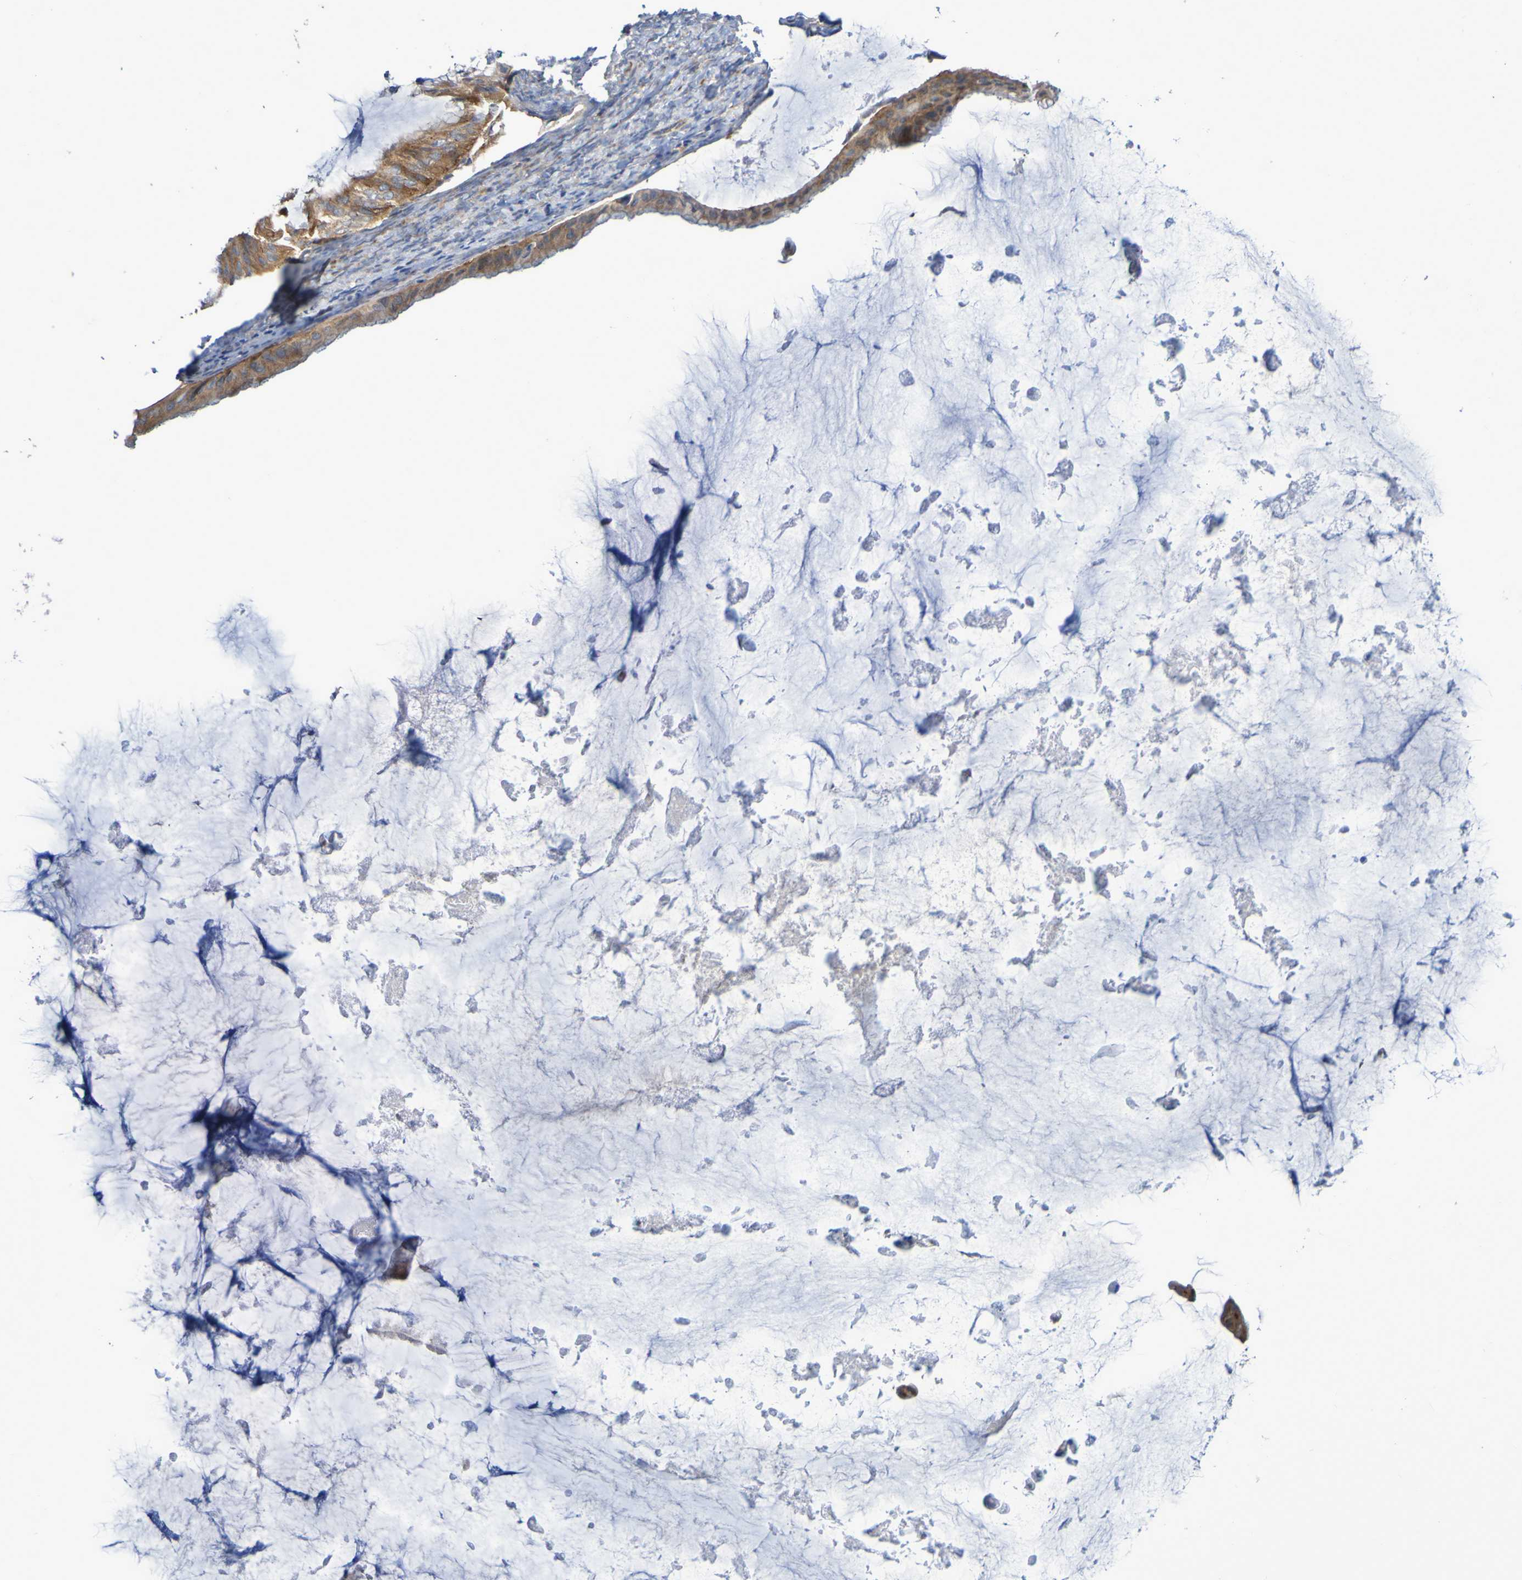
{"staining": {"intensity": "moderate", "quantity": ">75%", "location": "cytoplasmic/membranous"}, "tissue": "ovarian cancer", "cell_type": "Tumor cells", "image_type": "cancer", "snomed": [{"axis": "morphology", "description": "Cystadenocarcinoma, mucinous, NOS"}, {"axis": "topography", "description": "Ovary"}], "caption": "The image shows immunohistochemical staining of ovarian cancer (mucinous cystadenocarcinoma). There is moderate cytoplasmic/membranous expression is present in about >75% of tumor cells.", "gene": "LMBRD2", "patient": {"sex": "female", "age": 61}}